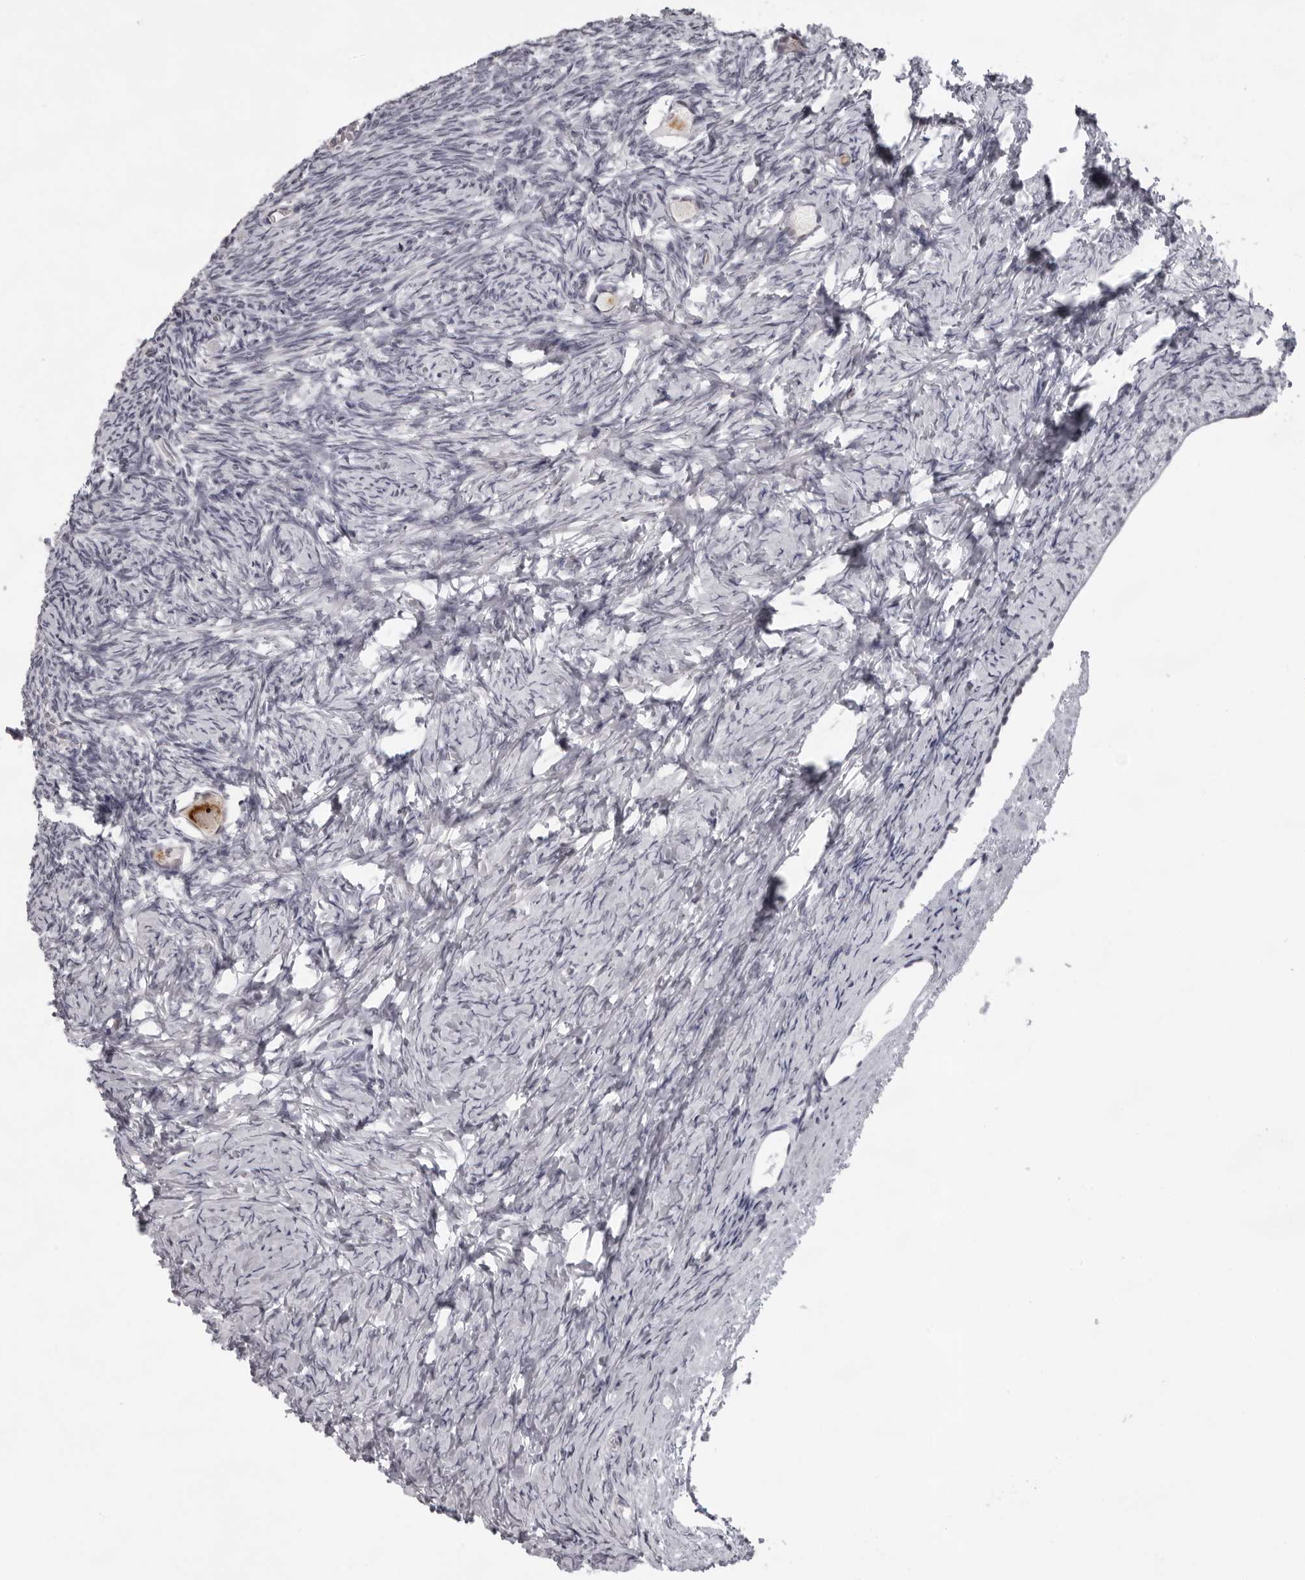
{"staining": {"intensity": "strong", "quantity": "<25%", "location": "cytoplasmic/membranous,nuclear"}, "tissue": "ovary", "cell_type": "Follicle cells", "image_type": "normal", "snomed": [{"axis": "morphology", "description": "Normal tissue, NOS"}, {"axis": "topography", "description": "Ovary"}], "caption": "Protein expression analysis of normal human ovary reveals strong cytoplasmic/membranous,nuclear expression in approximately <25% of follicle cells.", "gene": "EXOSC10", "patient": {"sex": "female", "age": 27}}